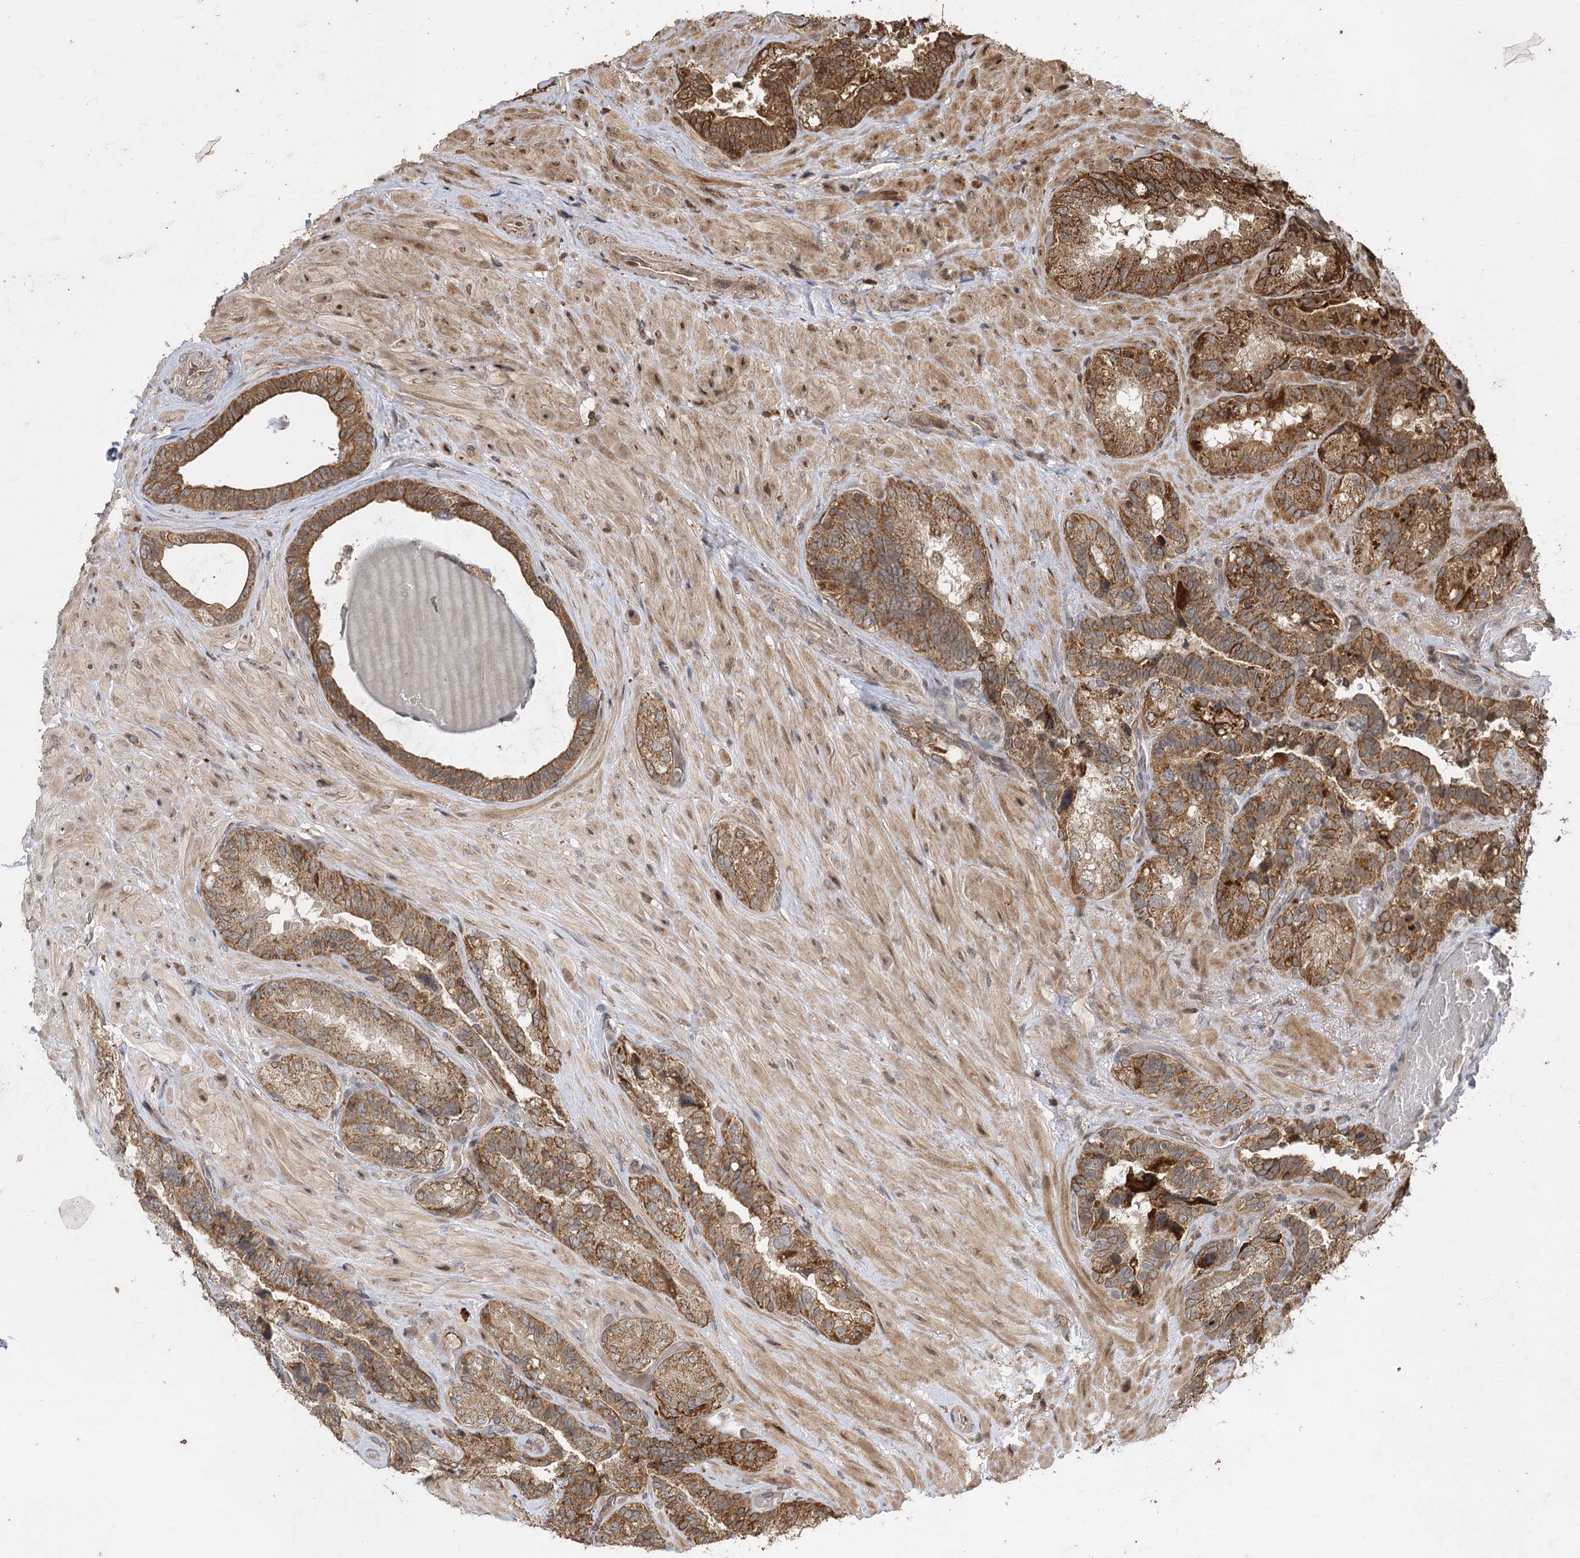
{"staining": {"intensity": "strong", "quantity": "25%-75%", "location": "cytoplasmic/membranous"}, "tissue": "seminal vesicle", "cell_type": "Glandular cells", "image_type": "normal", "snomed": [{"axis": "morphology", "description": "Normal tissue, NOS"}, {"axis": "topography", "description": "Prostate and seminal vesicle, NOS"}, {"axis": "topography", "description": "Prostate"}, {"axis": "topography", "description": "Seminal veicle"}], "caption": "Immunohistochemical staining of unremarkable human seminal vesicle displays high levels of strong cytoplasmic/membranous expression in approximately 25%-75% of glandular cells. The staining was performed using DAB (3,3'-diaminobenzidine), with brown indicating positive protein expression. Nuclei are stained blue with hematoxylin.", "gene": "IL11RA", "patient": {"sex": "male", "age": 67}}